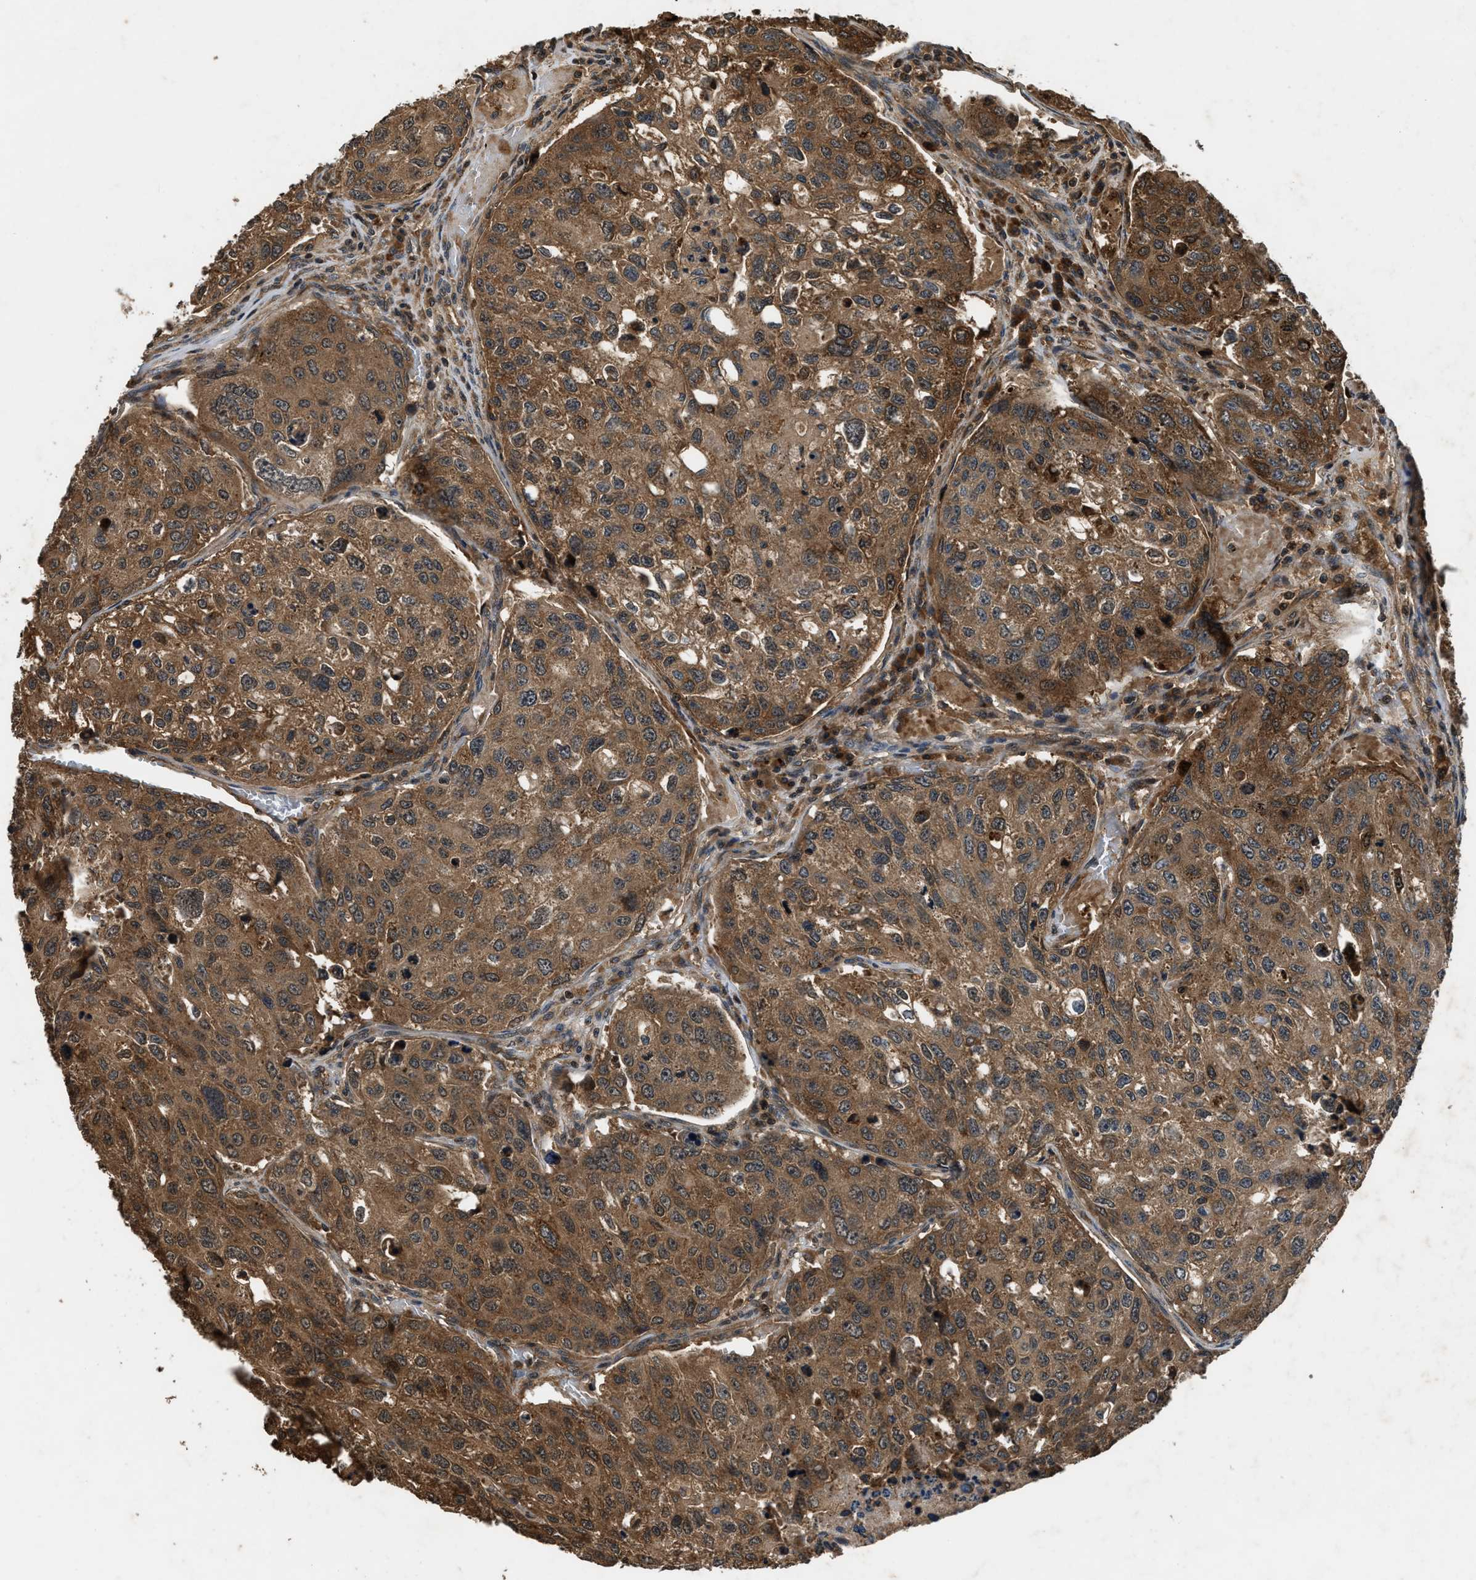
{"staining": {"intensity": "moderate", "quantity": ">75%", "location": "cytoplasmic/membranous"}, "tissue": "urothelial cancer", "cell_type": "Tumor cells", "image_type": "cancer", "snomed": [{"axis": "morphology", "description": "Urothelial carcinoma, High grade"}, {"axis": "topography", "description": "Lymph node"}, {"axis": "topography", "description": "Urinary bladder"}], "caption": "Moderate cytoplasmic/membranous staining for a protein is appreciated in about >75% of tumor cells of urothelial cancer using immunohistochemistry.", "gene": "RPS6KB1", "patient": {"sex": "male", "age": 51}}